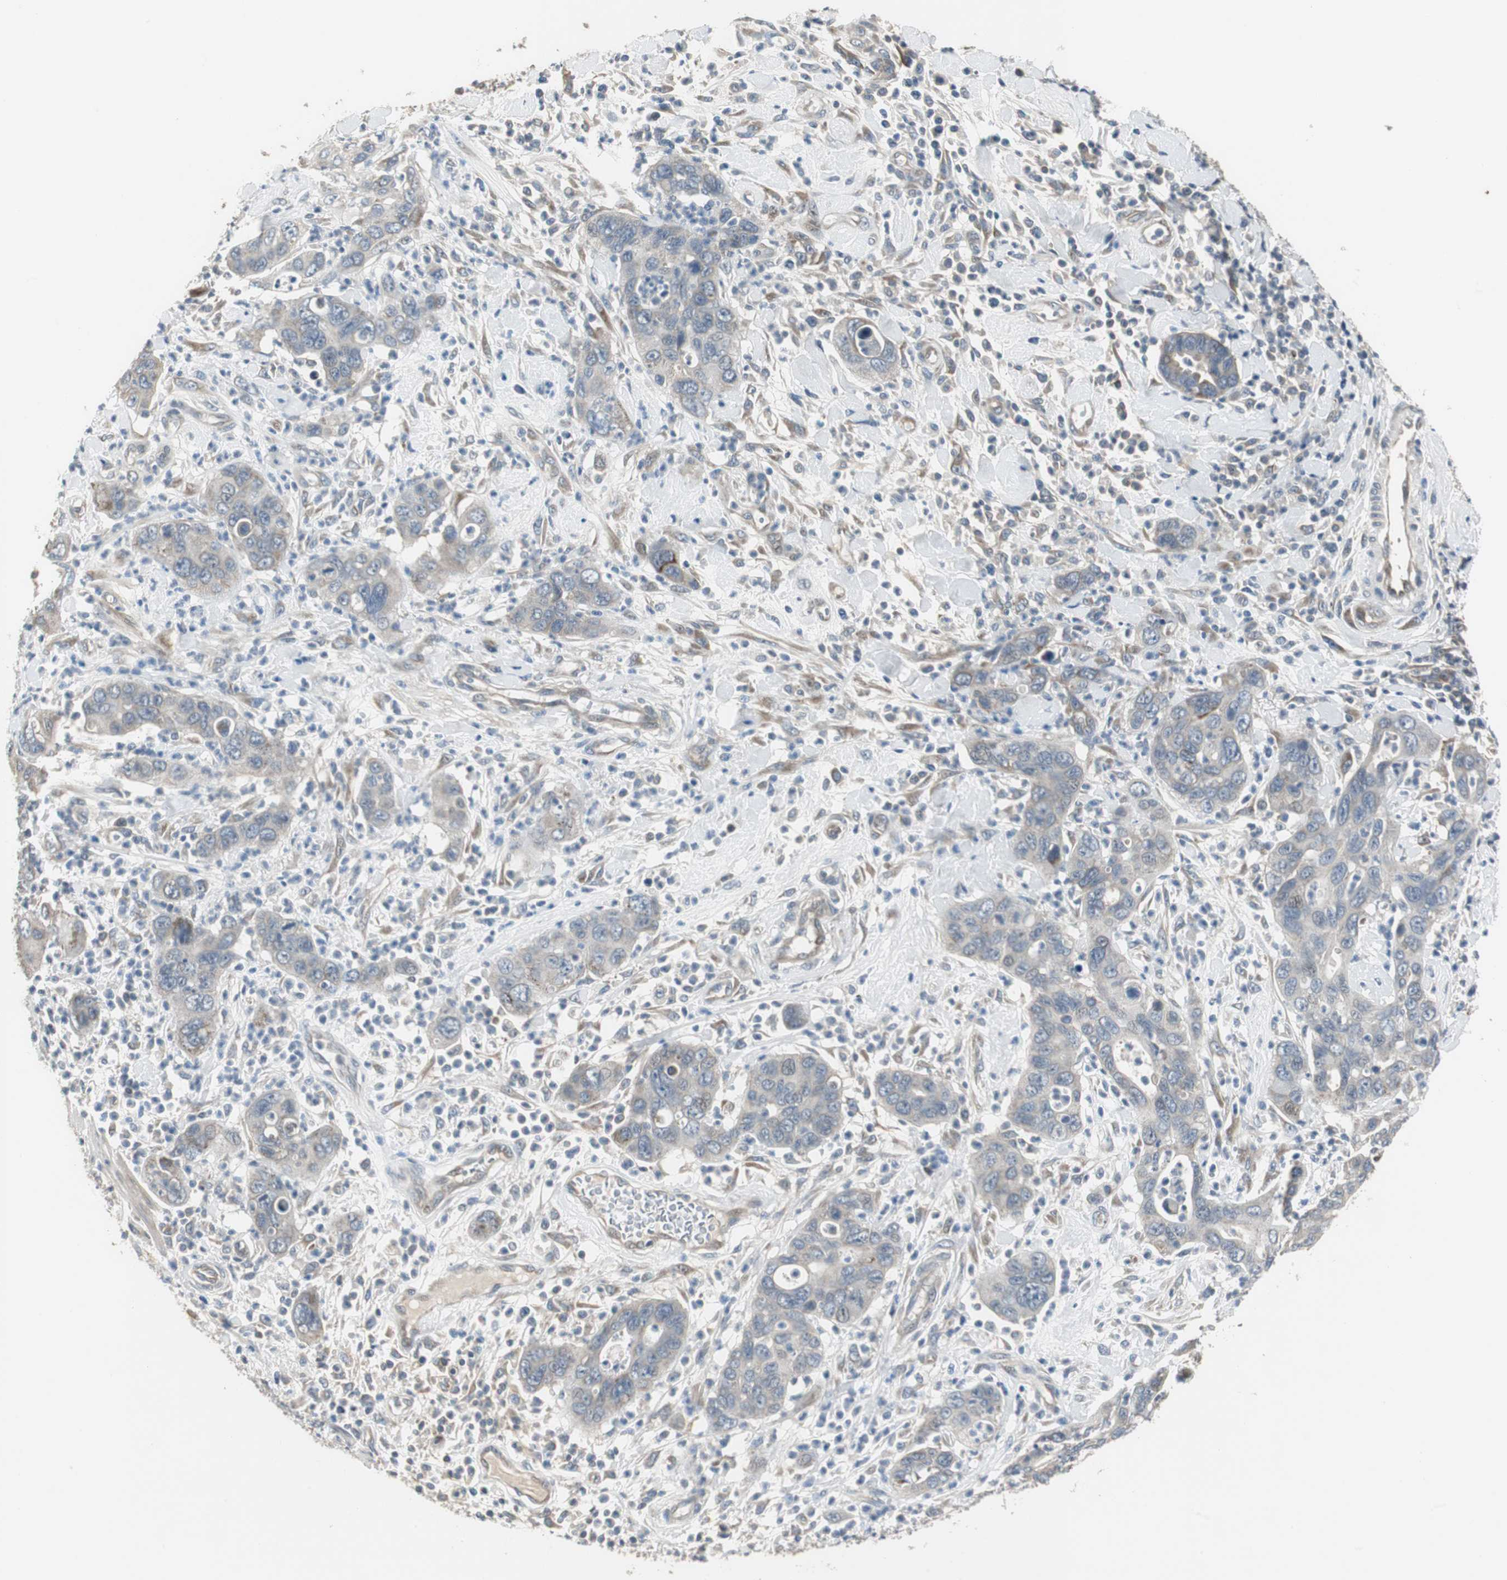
{"staining": {"intensity": "weak", "quantity": ">75%", "location": "cytoplasmic/membranous"}, "tissue": "pancreatic cancer", "cell_type": "Tumor cells", "image_type": "cancer", "snomed": [{"axis": "morphology", "description": "Adenocarcinoma, NOS"}, {"axis": "topography", "description": "Pancreas"}], "caption": "Protein analysis of pancreatic cancer tissue exhibits weak cytoplasmic/membranous positivity in approximately >75% of tumor cells.", "gene": "MYT1", "patient": {"sex": "female", "age": 71}}